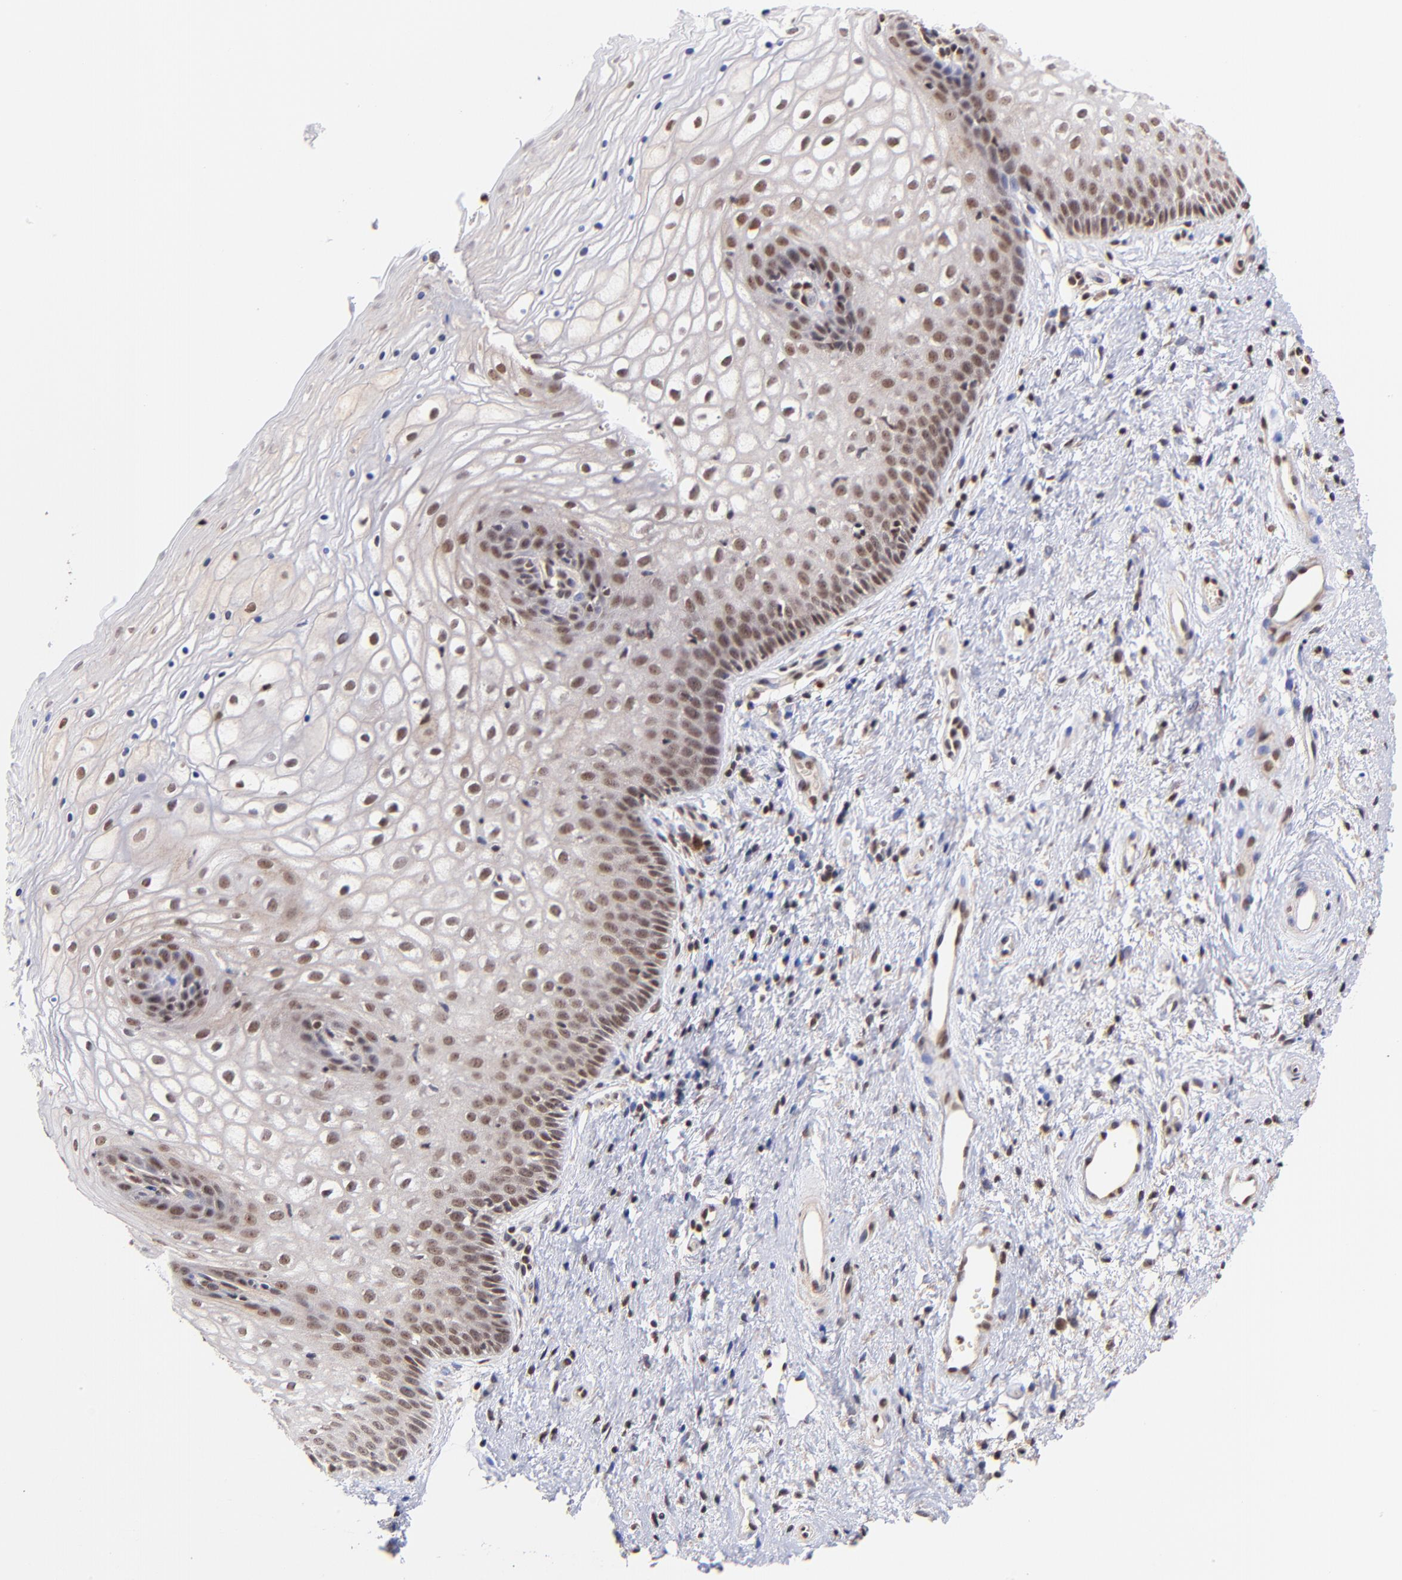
{"staining": {"intensity": "moderate", "quantity": "25%-75%", "location": "nuclear"}, "tissue": "vagina", "cell_type": "Squamous epithelial cells", "image_type": "normal", "snomed": [{"axis": "morphology", "description": "Normal tissue, NOS"}, {"axis": "topography", "description": "Vagina"}], "caption": "Immunohistochemical staining of normal vagina reveals 25%-75% levels of moderate nuclear protein staining in approximately 25%-75% of squamous epithelial cells.", "gene": "WDR25", "patient": {"sex": "female", "age": 34}}